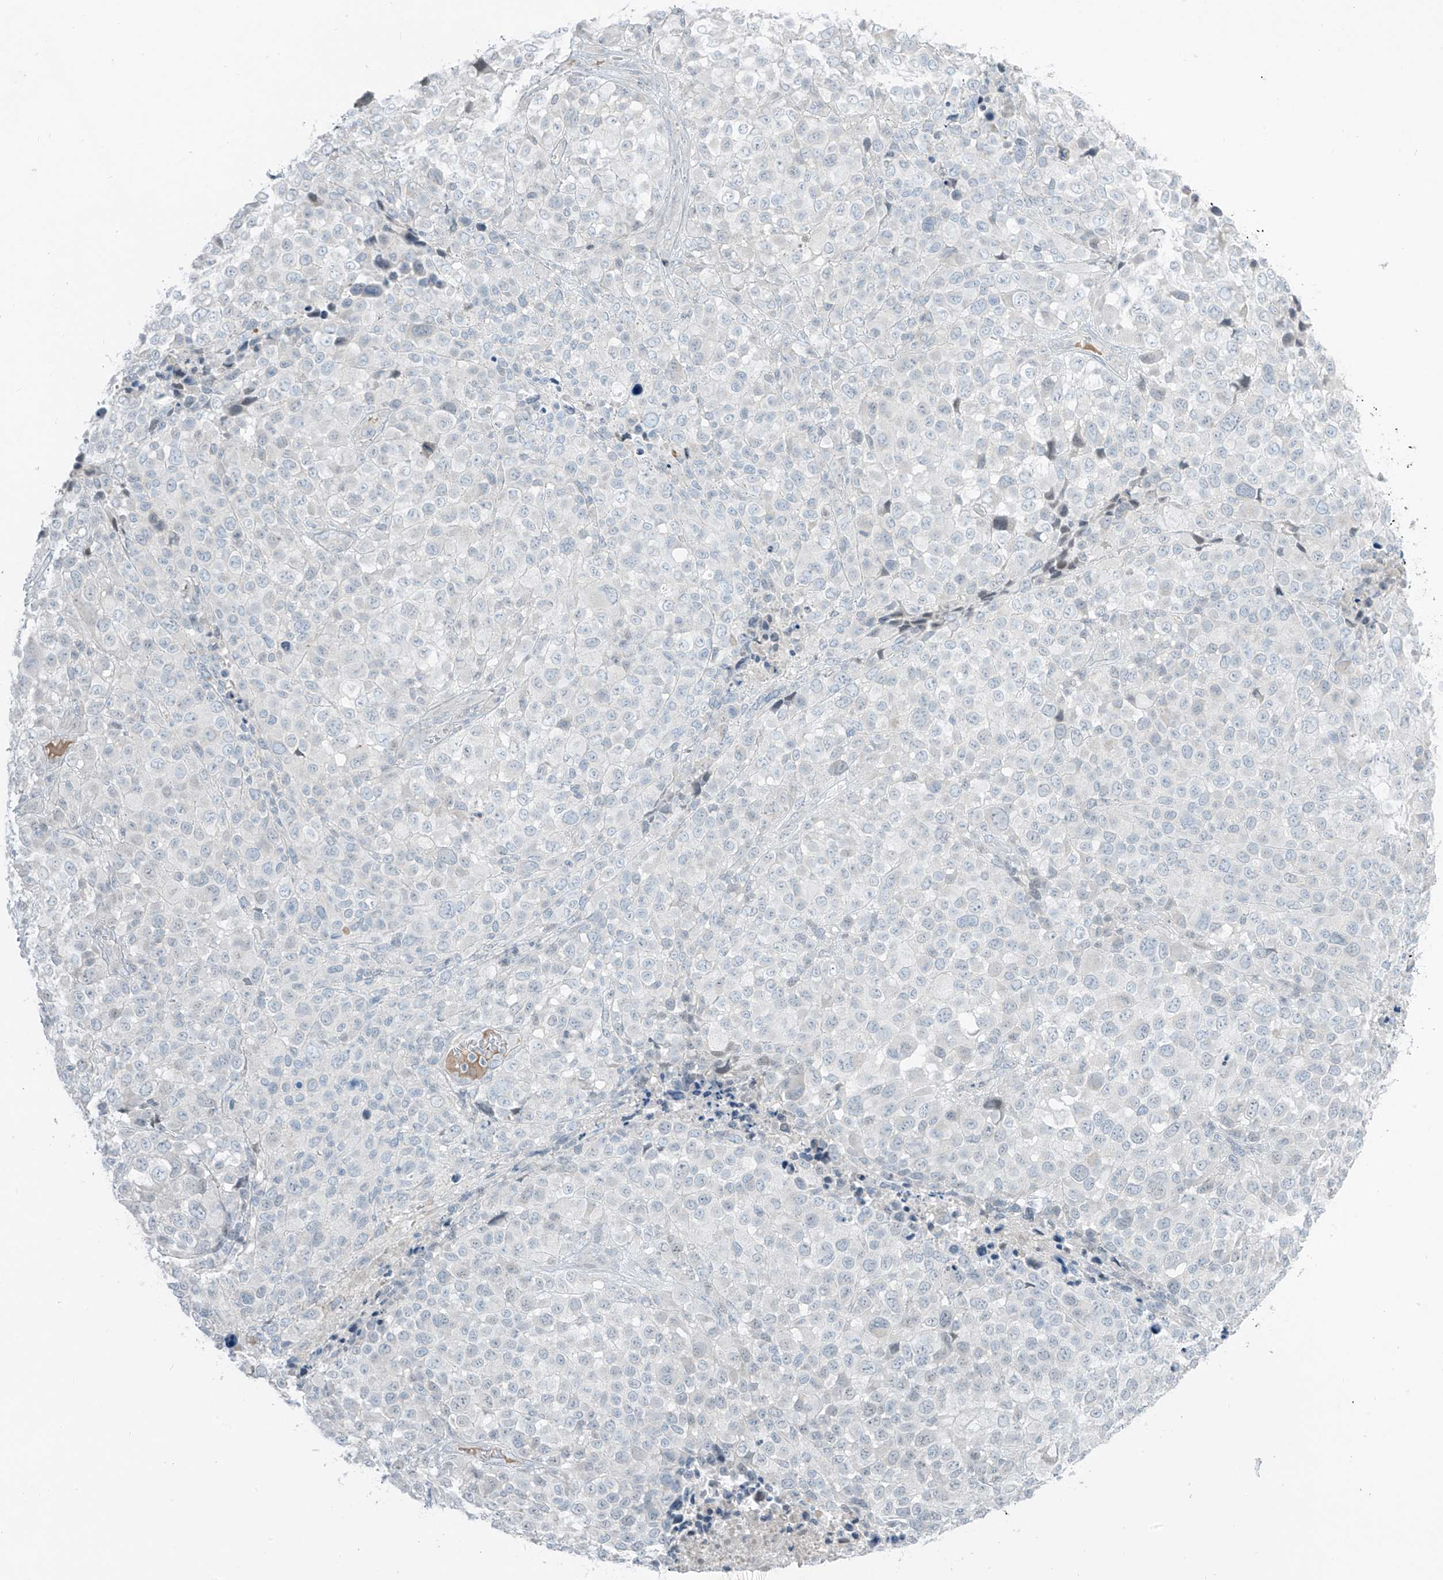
{"staining": {"intensity": "negative", "quantity": "none", "location": "none"}, "tissue": "melanoma", "cell_type": "Tumor cells", "image_type": "cancer", "snomed": [{"axis": "morphology", "description": "Malignant melanoma, NOS"}, {"axis": "topography", "description": "Skin of trunk"}], "caption": "Immunohistochemistry photomicrograph of human melanoma stained for a protein (brown), which exhibits no positivity in tumor cells.", "gene": "PRDM6", "patient": {"sex": "male", "age": 71}}